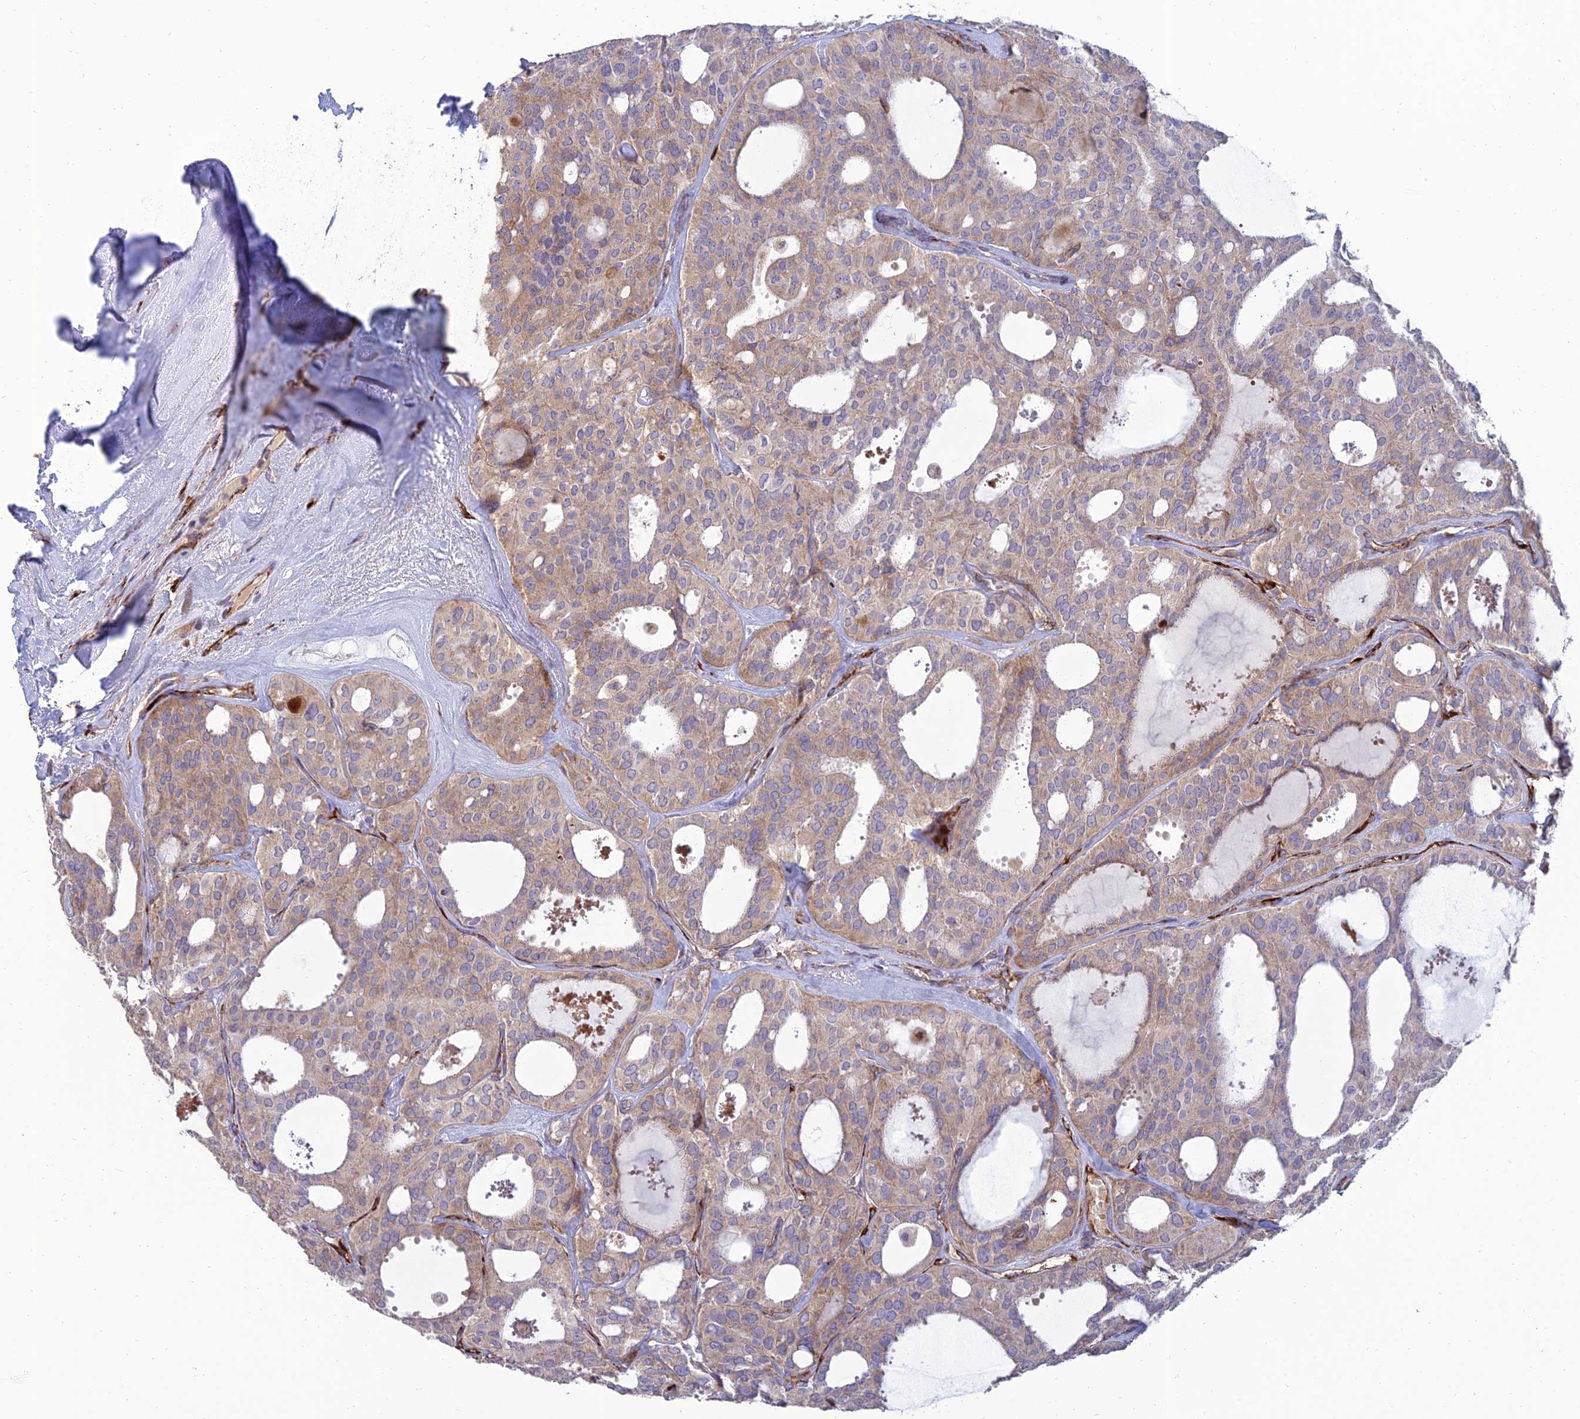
{"staining": {"intensity": "moderate", "quantity": "<25%", "location": "cytoplasmic/membranous"}, "tissue": "thyroid cancer", "cell_type": "Tumor cells", "image_type": "cancer", "snomed": [{"axis": "morphology", "description": "Follicular adenoma carcinoma, NOS"}, {"axis": "topography", "description": "Thyroid gland"}], "caption": "Protein staining displays moderate cytoplasmic/membranous positivity in approximately <25% of tumor cells in follicular adenoma carcinoma (thyroid). Using DAB (3,3'-diaminobenzidine) (brown) and hematoxylin (blue) stains, captured at high magnification using brightfield microscopy.", "gene": "RCN3", "patient": {"sex": "male", "age": 75}}